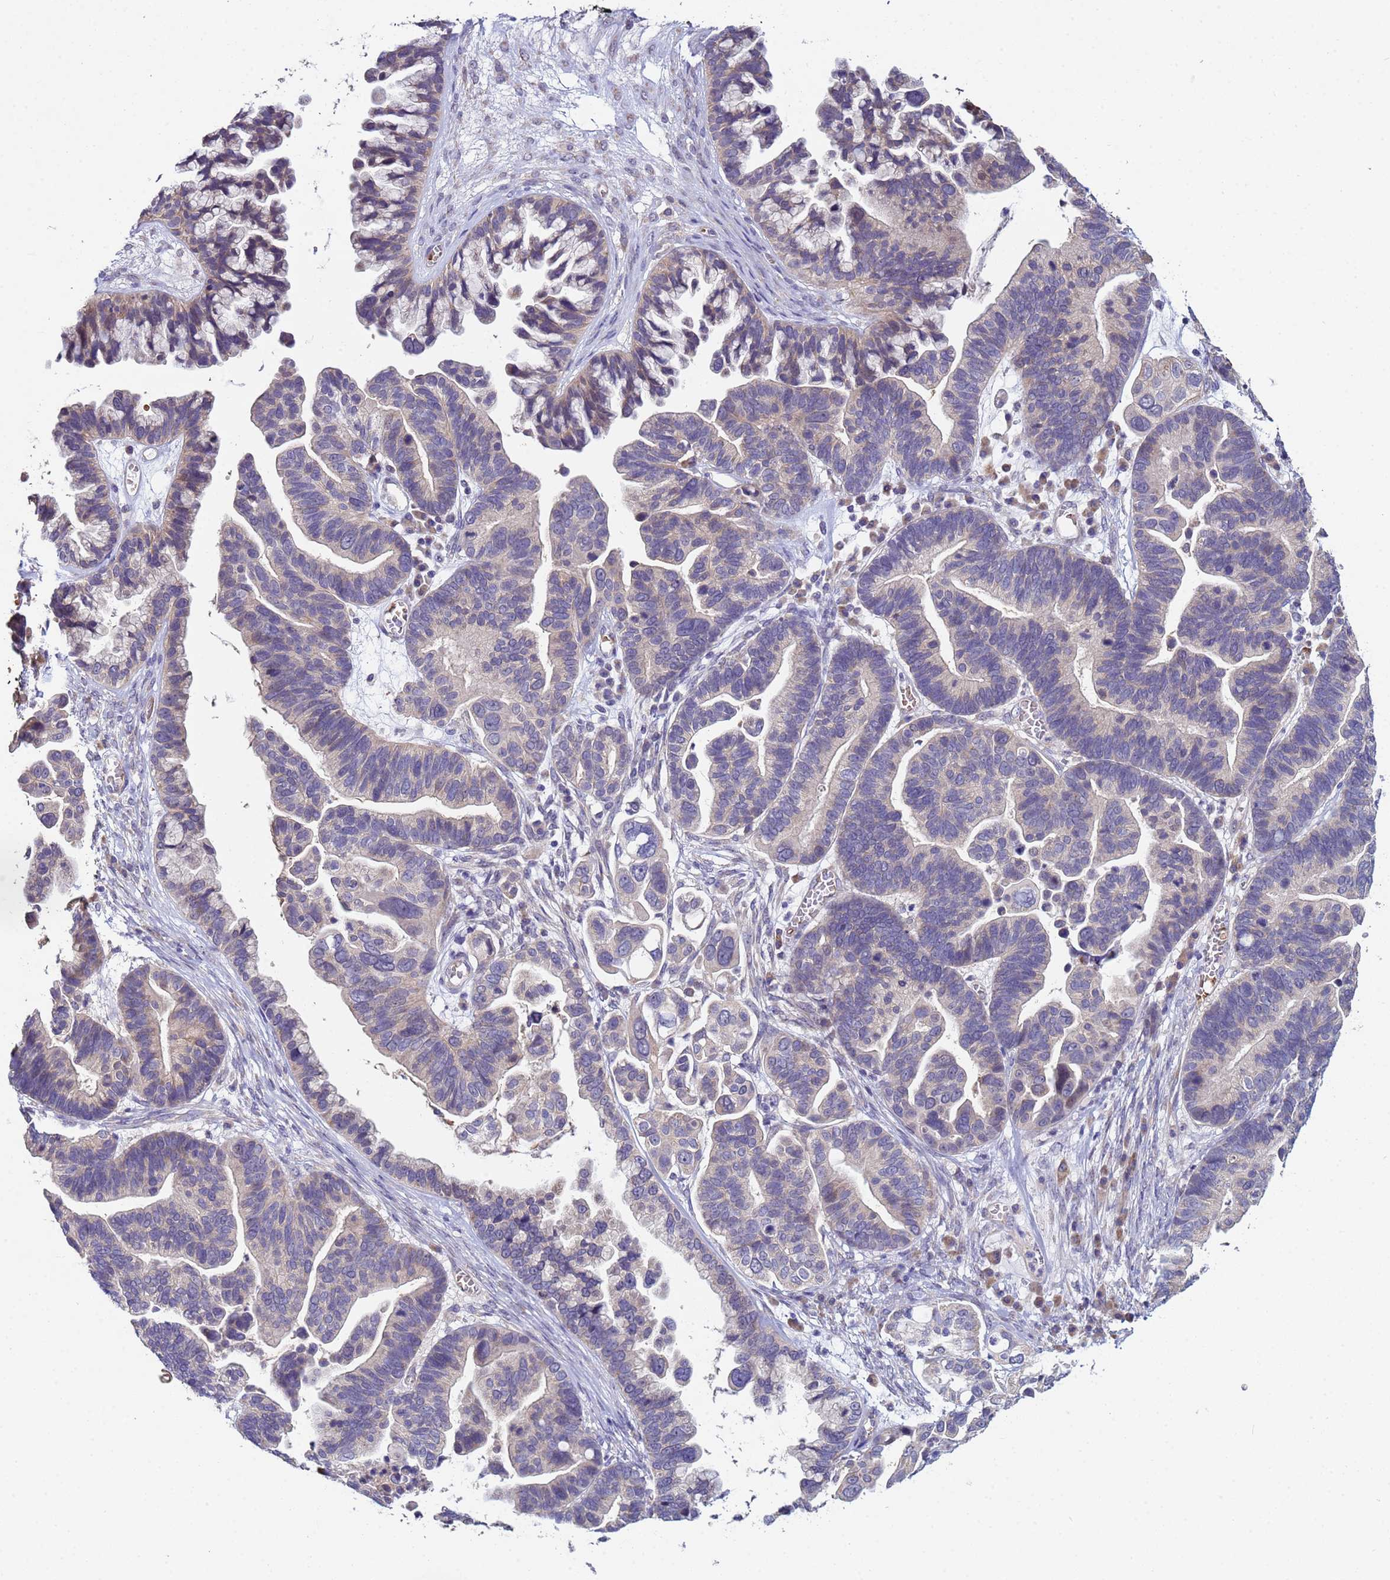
{"staining": {"intensity": "weak", "quantity": "<25%", "location": "cytoplasmic/membranous"}, "tissue": "ovarian cancer", "cell_type": "Tumor cells", "image_type": "cancer", "snomed": [{"axis": "morphology", "description": "Cystadenocarcinoma, serous, NOS"}, {"axis": "topography", "description": "Ovary"}], "caption": "An image of human ovarian serous cystadenocarcinoma is negative for staining in tumor cells.", "gene": "CLHC1", "patient": {"sex": "female", "age": 56}}